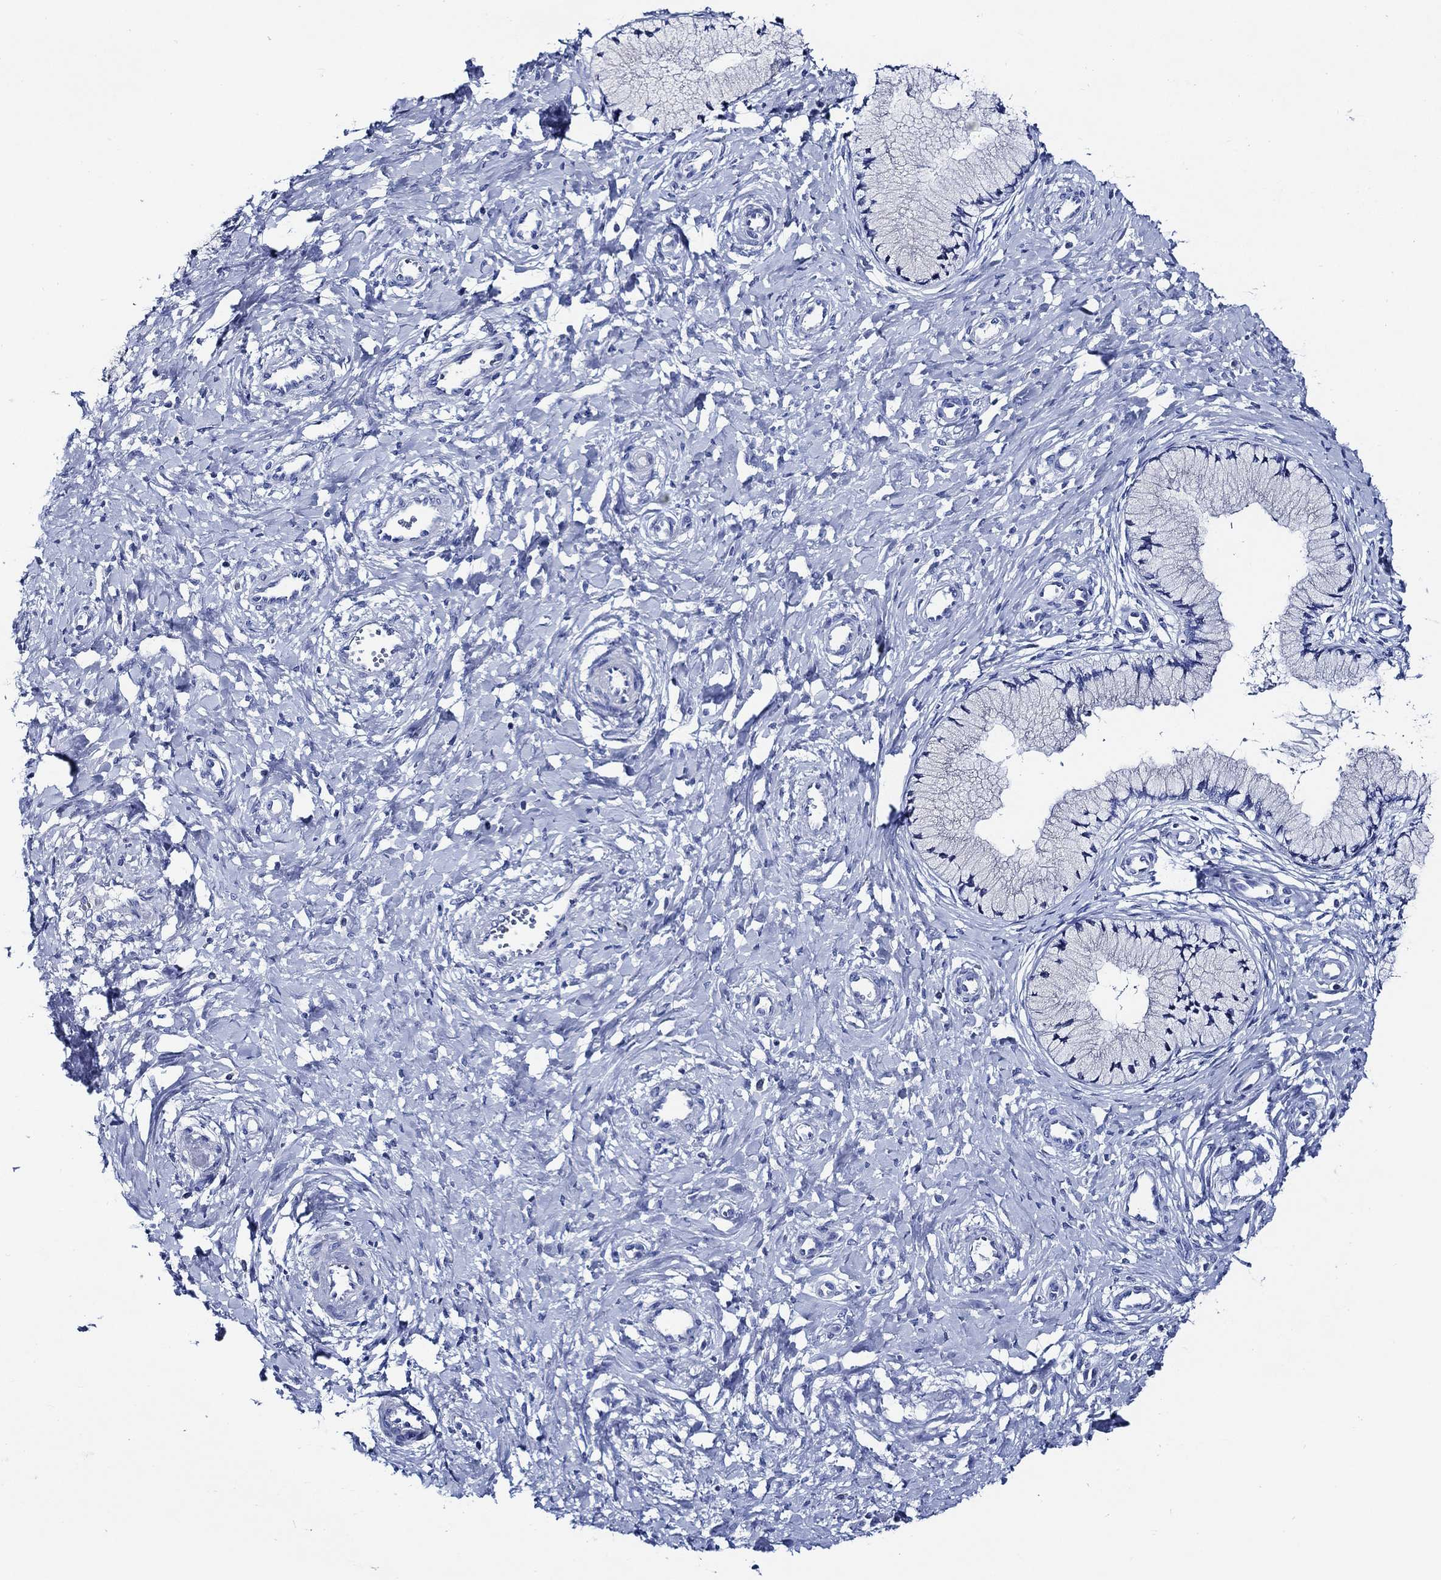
{"staining": {"intensity": "negative", "quantity": "none", "location": "none"}, "tissue": "cervix", "cell_type": "Glandular cells", "image_type": "normal", "snomed": [{"axis": "morphology", "description": "Normal tissue, NOS"}, {"axis": "topography", "description": "Cervix"}], "caption": "Normal cervix was stained to show a protein in brown. There is no significant positivity in glandular cells. Brightfield microscopy of immunohistochemistry stained with DAB (3,3'-diaminobenzidine) (brown) and hematoxylin (blue), captured at high magnification.", "gene": "WDR62", "patient": {"sex": "female", "age": 37}}